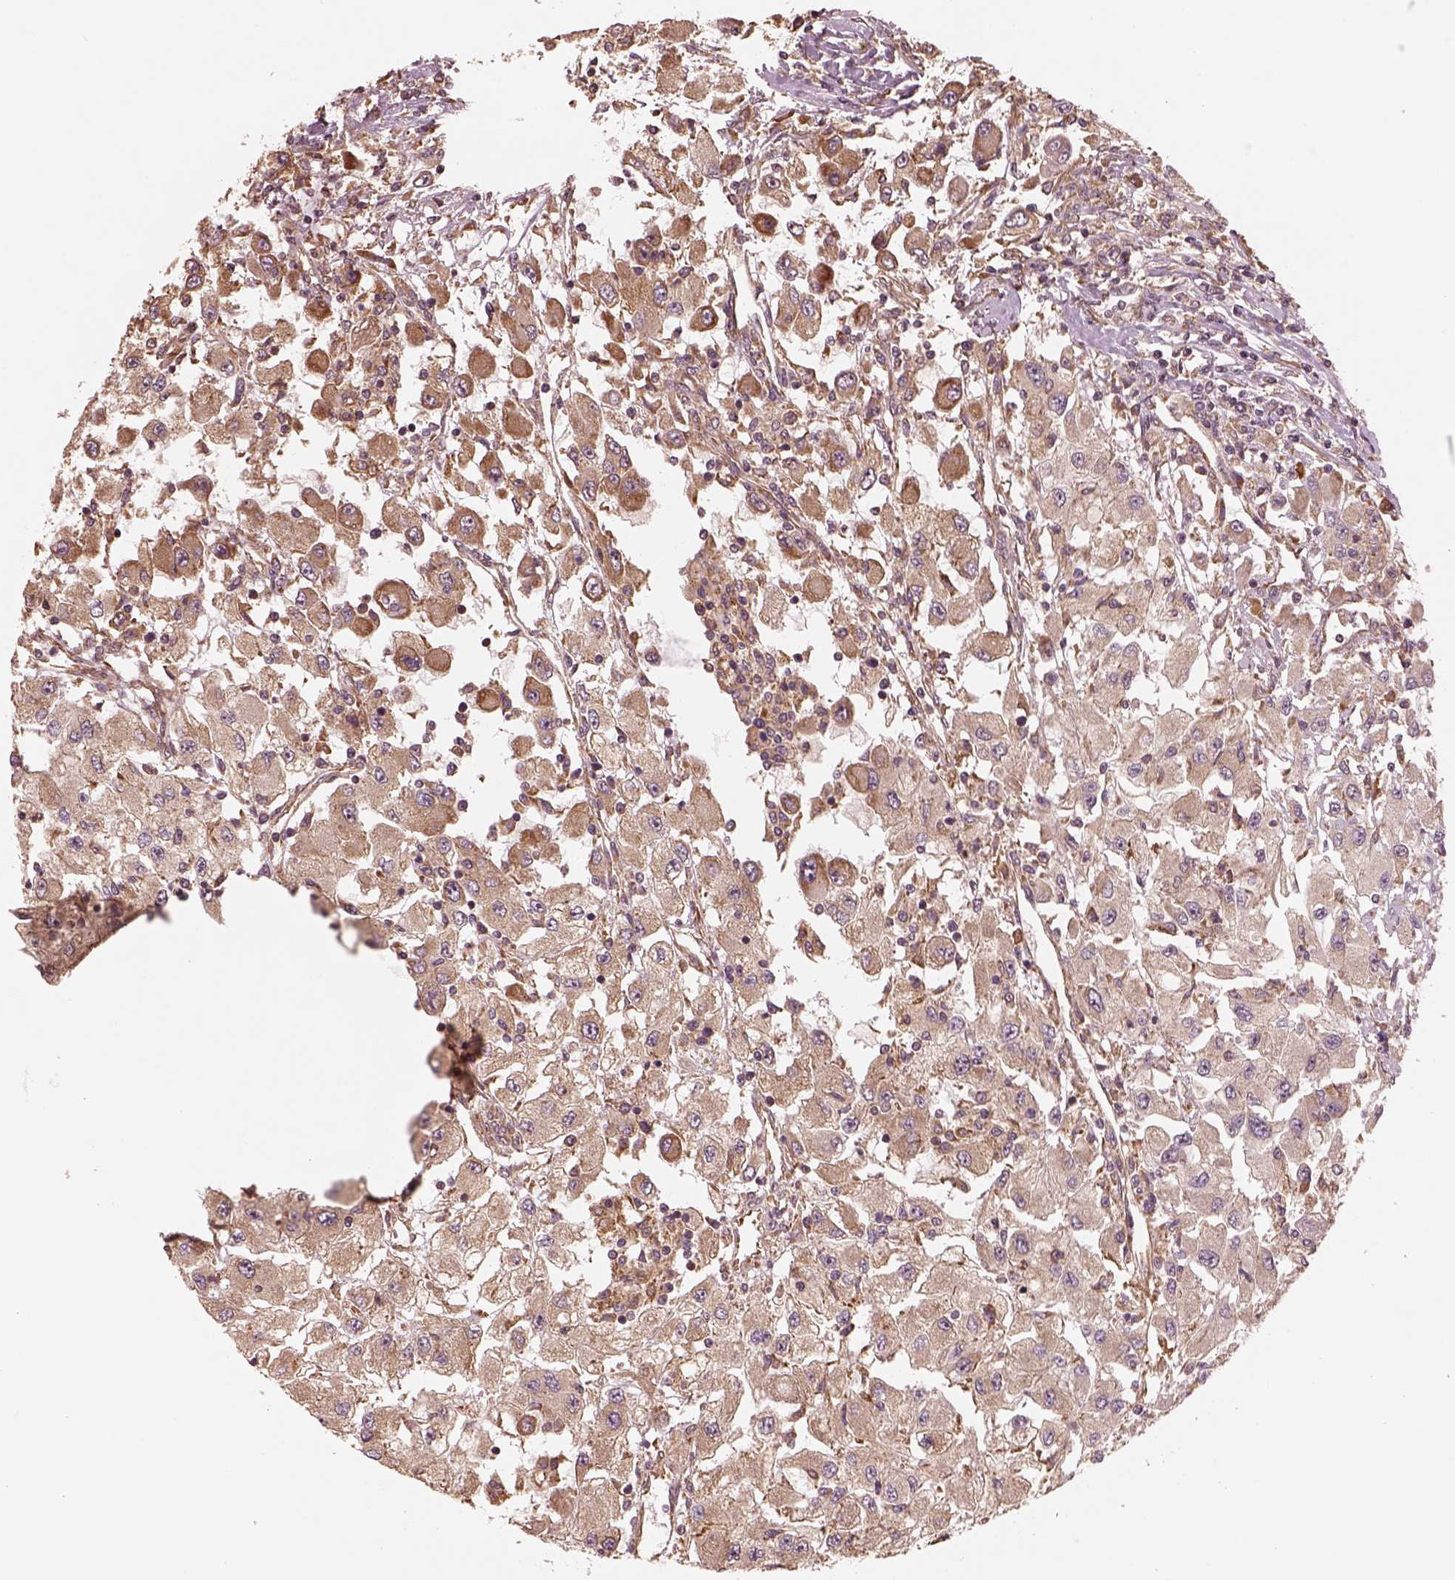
{"staining": {"intensity": "weak", "quantity": ">75%", "location": "cytoplasmic/membranous"}, "tissue": "renal cancer", "cell_type": "Tumor cells", "image_type": "cancer", "snomed": [{"axis": "morphology", "description": "Adenocarcinoma, NOS"}, {"axis": "topography", "description": "Kidney"}], "caption": "Protein expression analysis of renal adenocarcinoma reveals weak cytoplasmic/membranous positivity in approximately >75% of tumor cells.", "gene": "RPS5", "patient": {"sex": "female", "age": 67}}